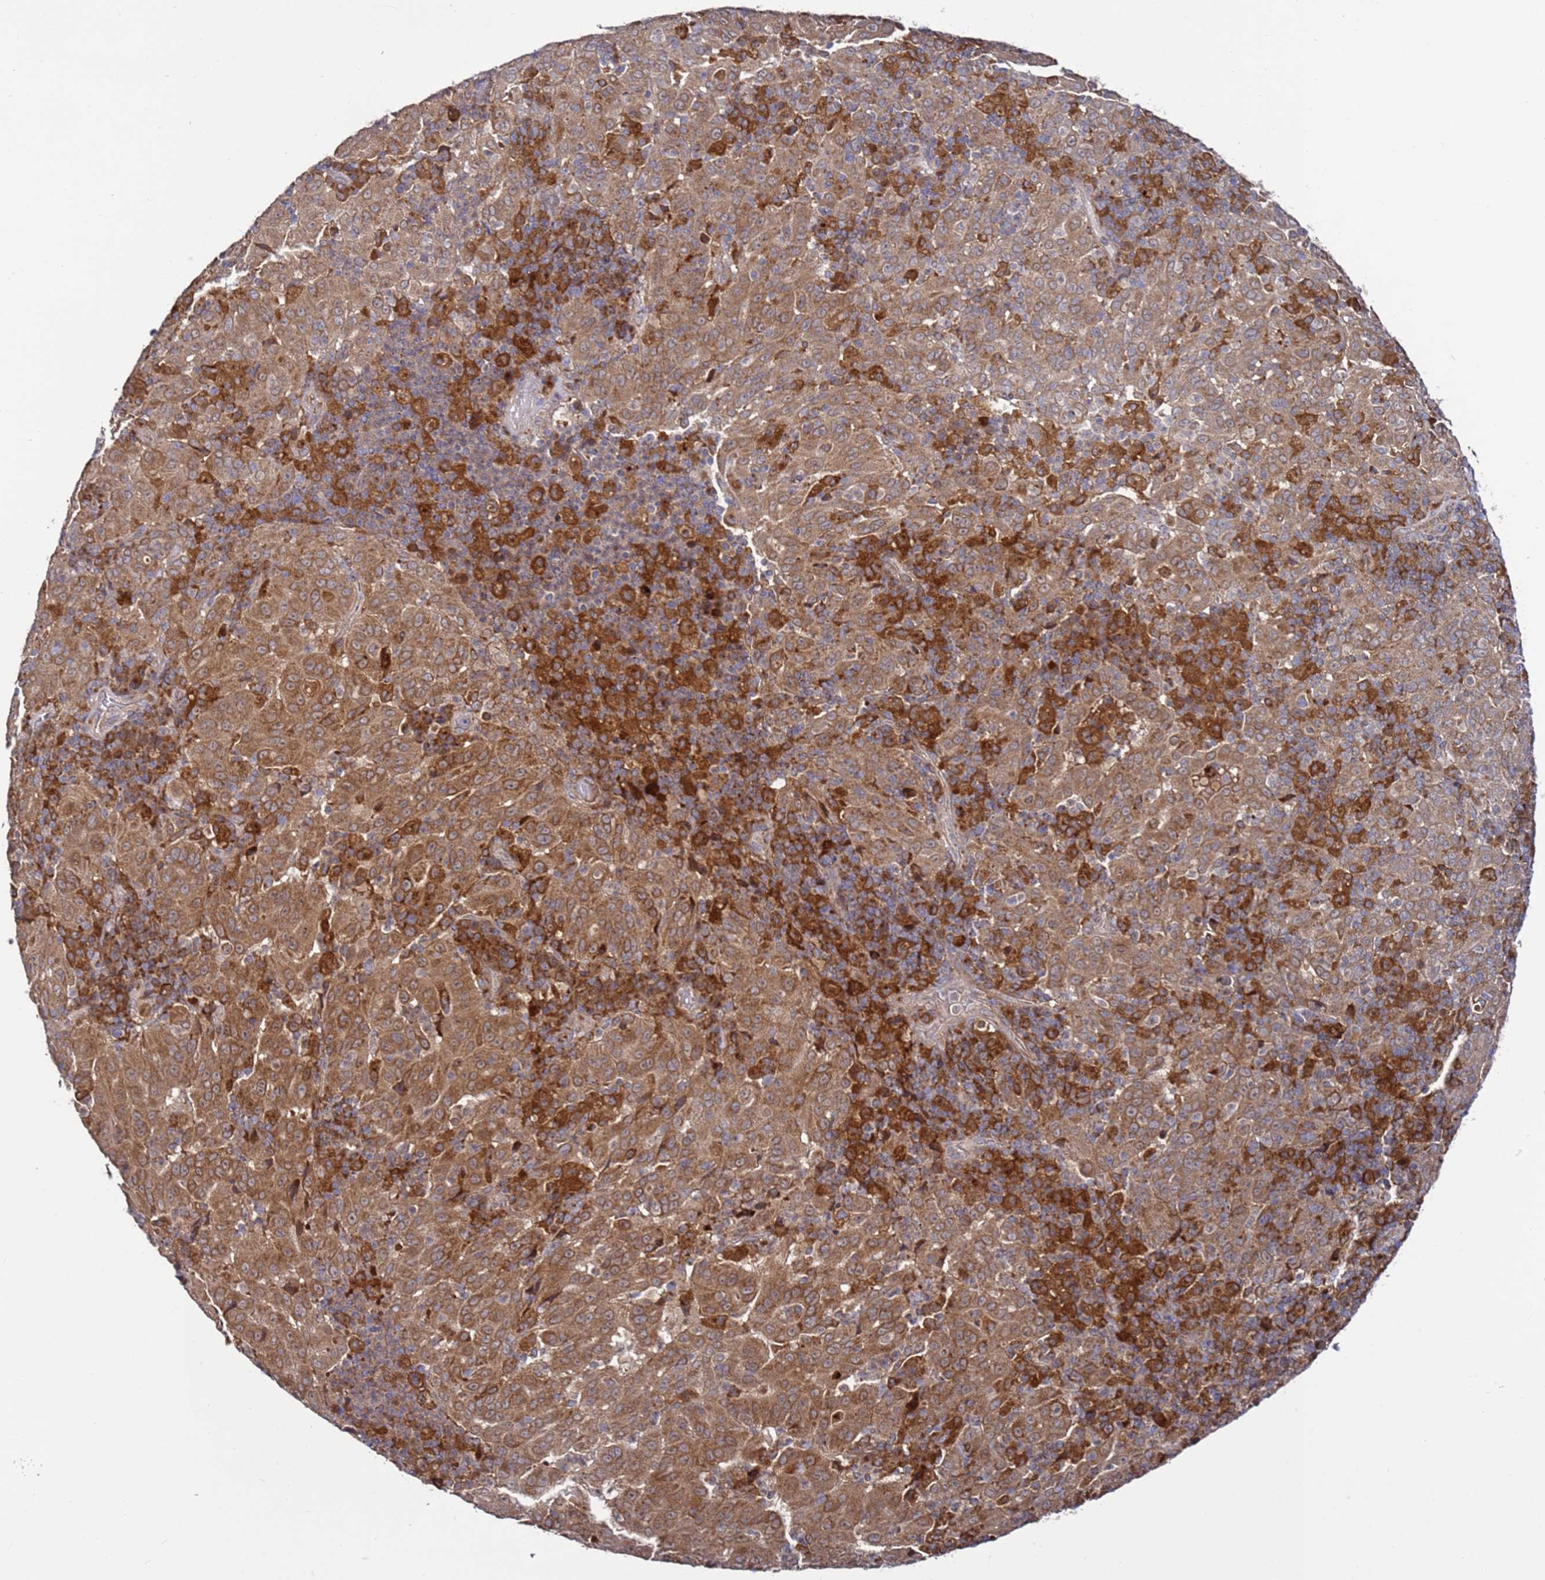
{"staining": {"intensity": "moderate", "quantity": ">75%", "location": "cytoplasmic/membranous"}, "tissue": "pancreatic cancer", "cell_type": "Tumor cells", "image_type": "cancer", "snomed": [{"axis": "morphology", "description": "Adenocarcinoma, NOS"}, {"axis": "topography", "description": "Pancreas"}], "caption": "A medium amount of moderate cytoplasmic/membranous expression is identified in approximately >75% of tumor cells in pancreatic adenocarcinoma tissue.", "gene": "TMEM176B", "patient": {"sex": "male", "age": 63}}